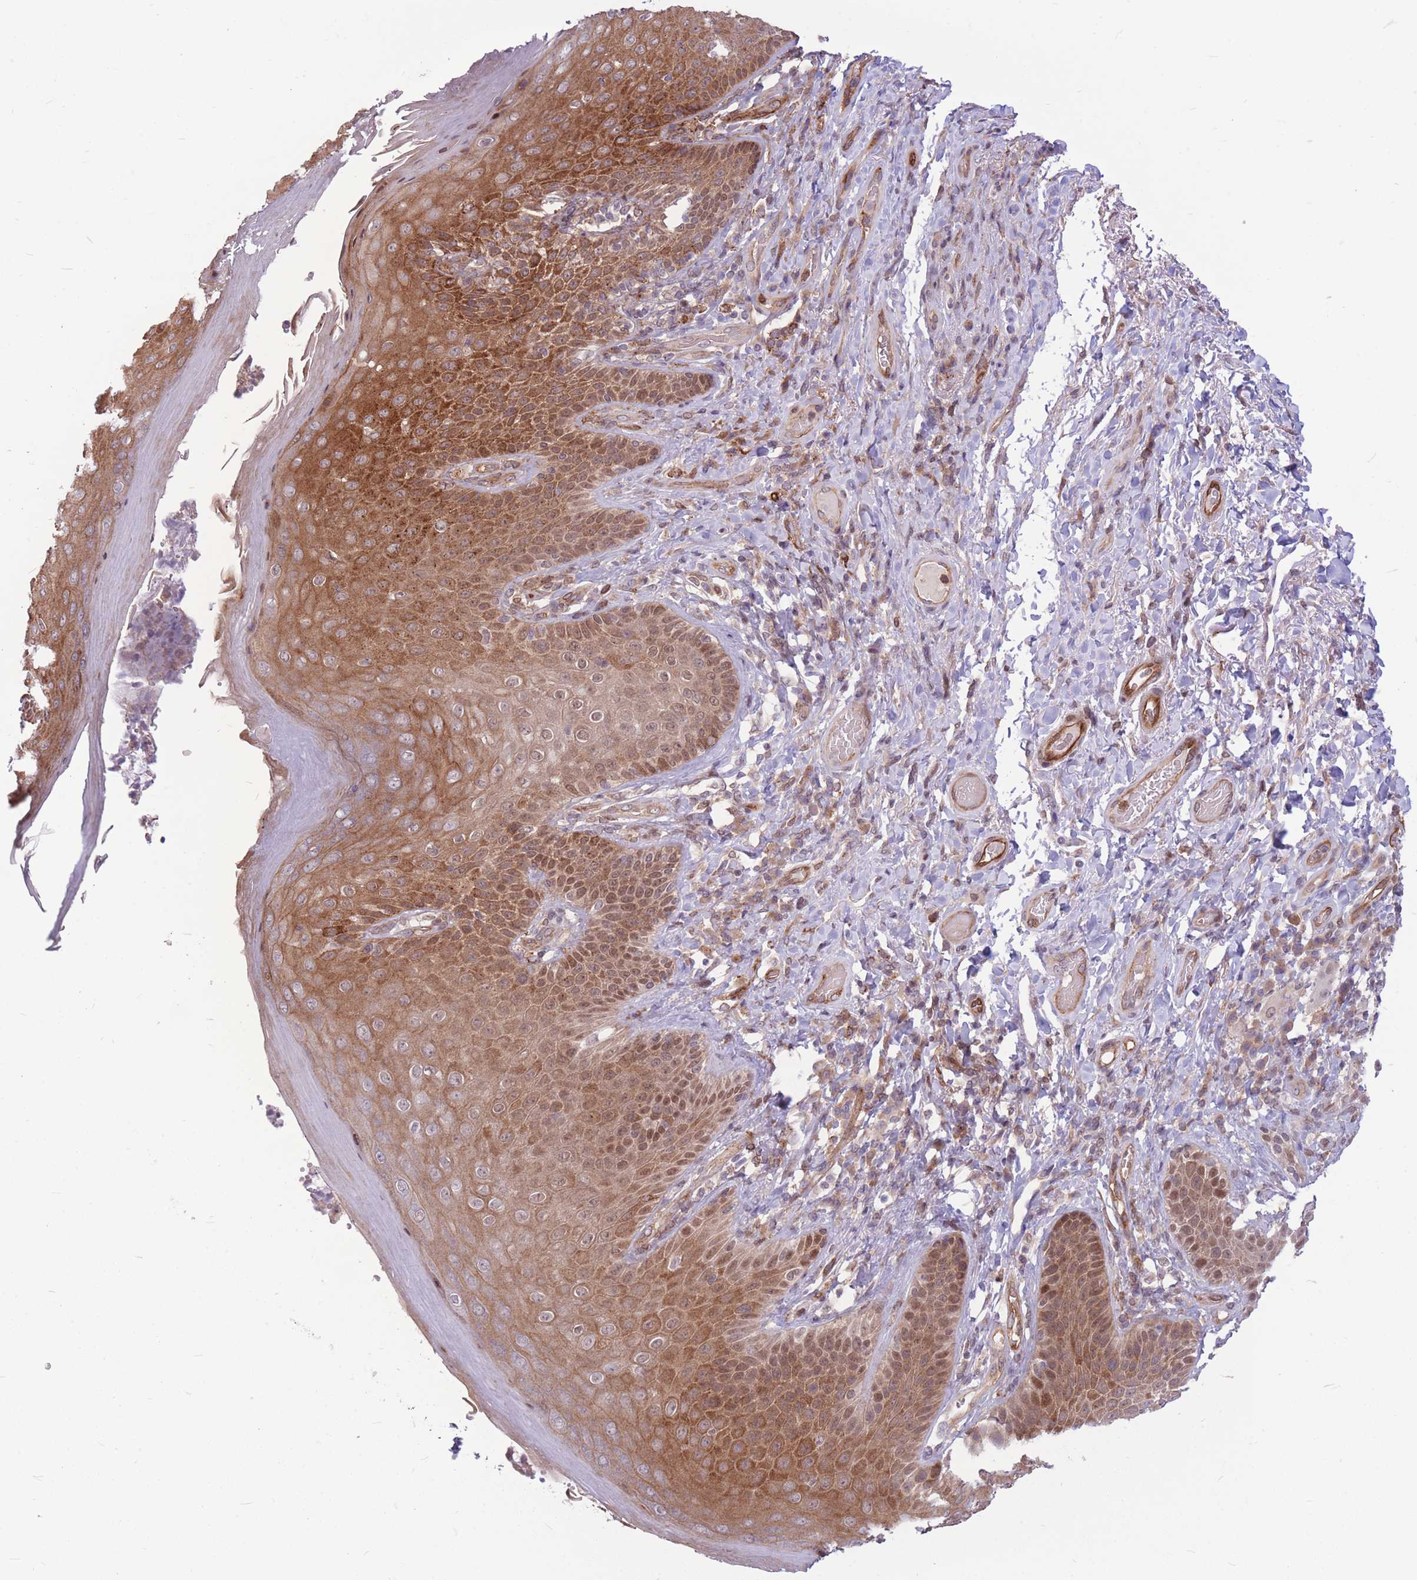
{"staining": {"intensity": "strong", "quantity": ">75%", "location": "cytoplasmic/membranous,nuclear"}, "tissue": "skin", "cell_type": "Epidermal cells", "image_type": "normal", "snomed": [{"axis": "morphology", "description": "Normal tissue, NOS"}, {"axis": "topography", "description": "Anal"}], "caption": "Immunohistochemistry staining of normal skin, which demonstrates high levels of strong cytoplasmic/membranous,nuclear staining in about >75% of epidermal cells indicating strong cytoplasmic/membranous,nuclear protein staining. The staining was performed using DAB (brown) for protein detection and nuclei were counterstained in hematoxylin (blue).", "gene": "TCF20", "patient": {"sex": "female", "age": 89}}